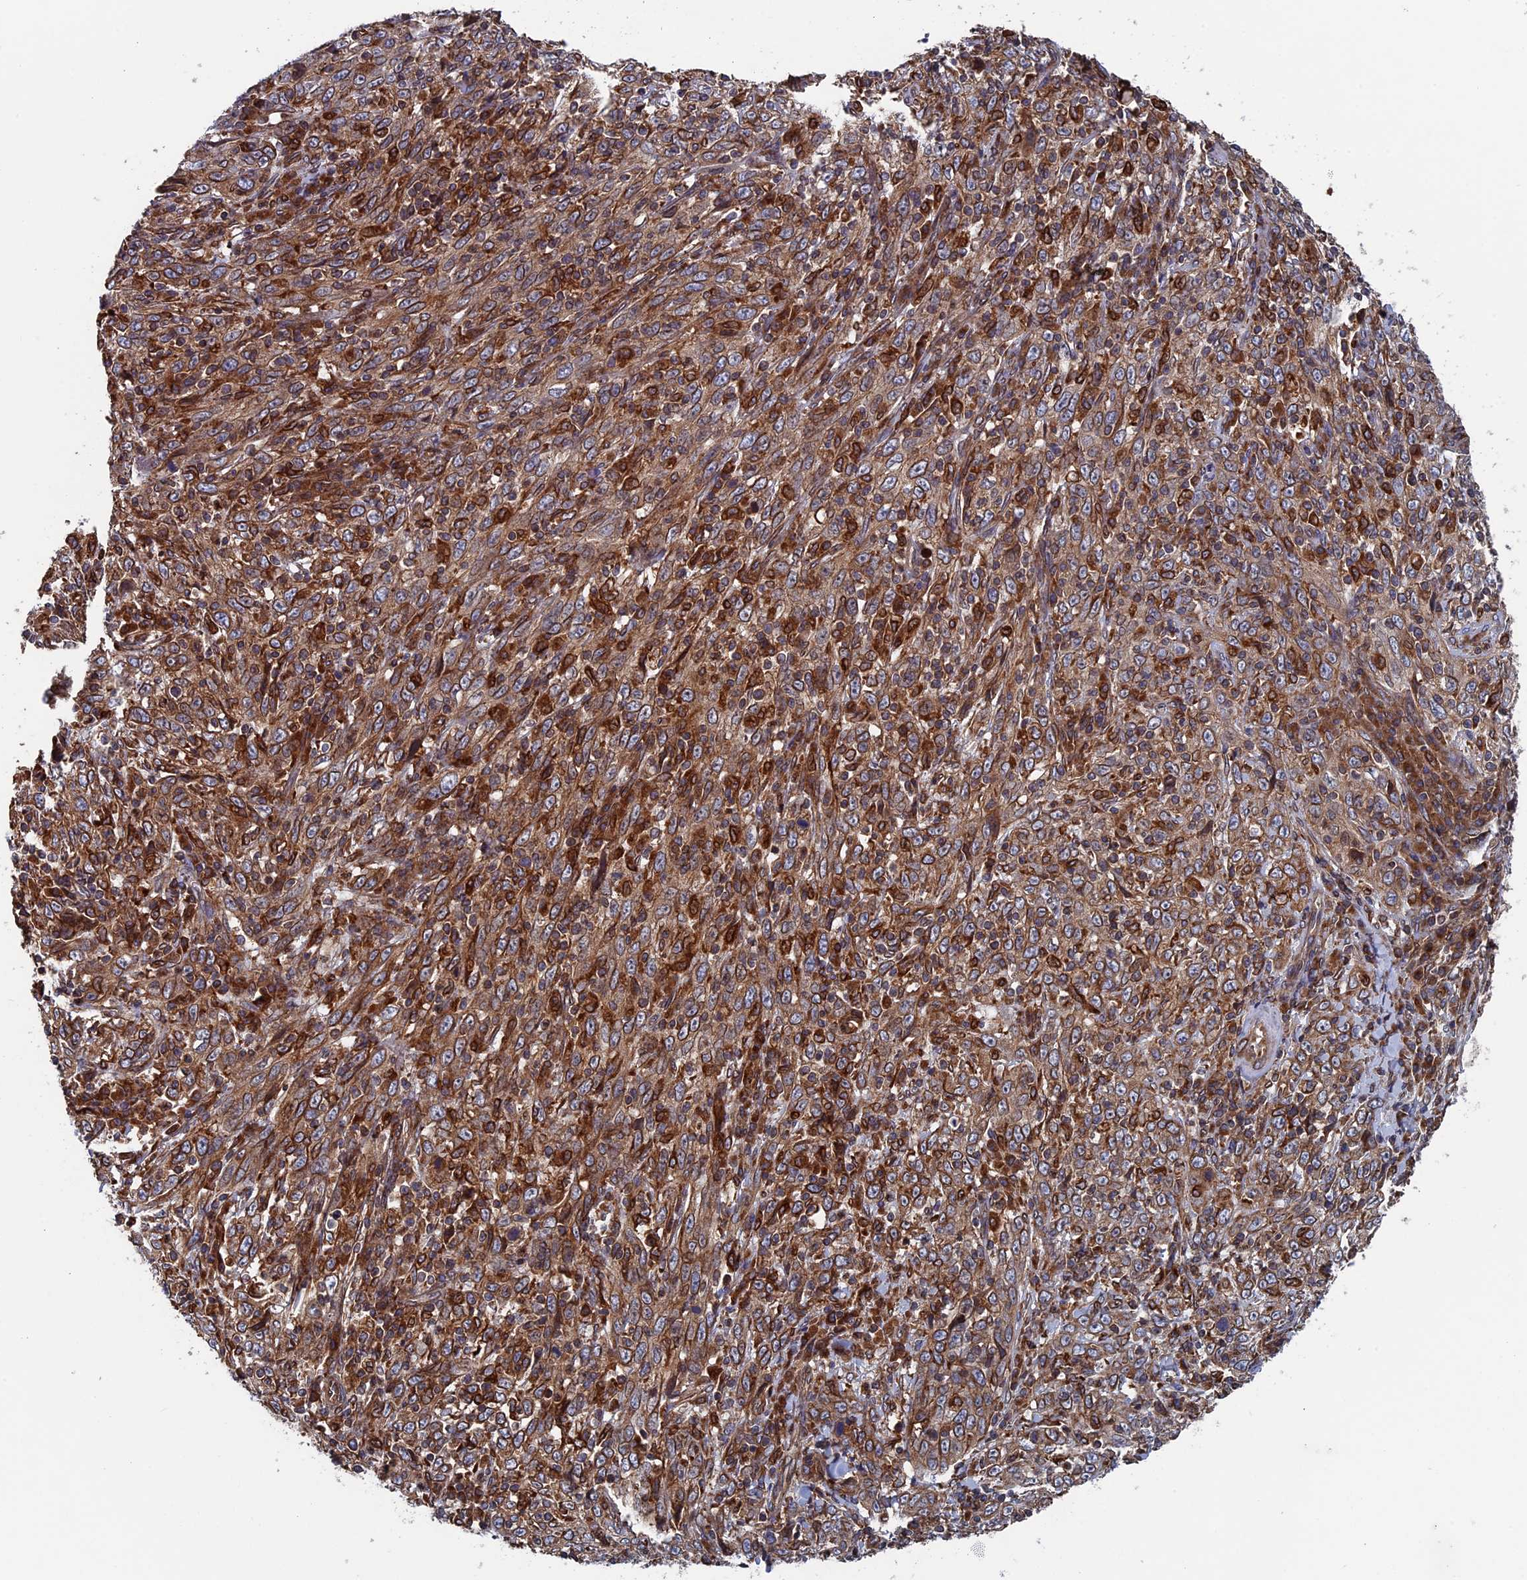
{"staining": {"intensity": "strong", "quantity": ">75%", "location": "cytoplasmic/membranous"}, "tissue": "cervical cancer", "cell_type": "Tumor cells", "image_type": "cancer", "snomed": [{"axis": "morphology", "description": "Squamous cell carcinoma, NOS"}, {"axis": "topography", "description": "Cervix"}], "caption": "This photomicrograph reveals cervical squamous cell carcinoma stained with immunohistochemistry (IHC) to label a protein in brown. The cytoplasmic/membranous of tumor cells show strong positivity for the protein. Nuclei are counter-stained blue.", "gene": "RPUSD1", "patient": {"sex": "female", "age": 46}}